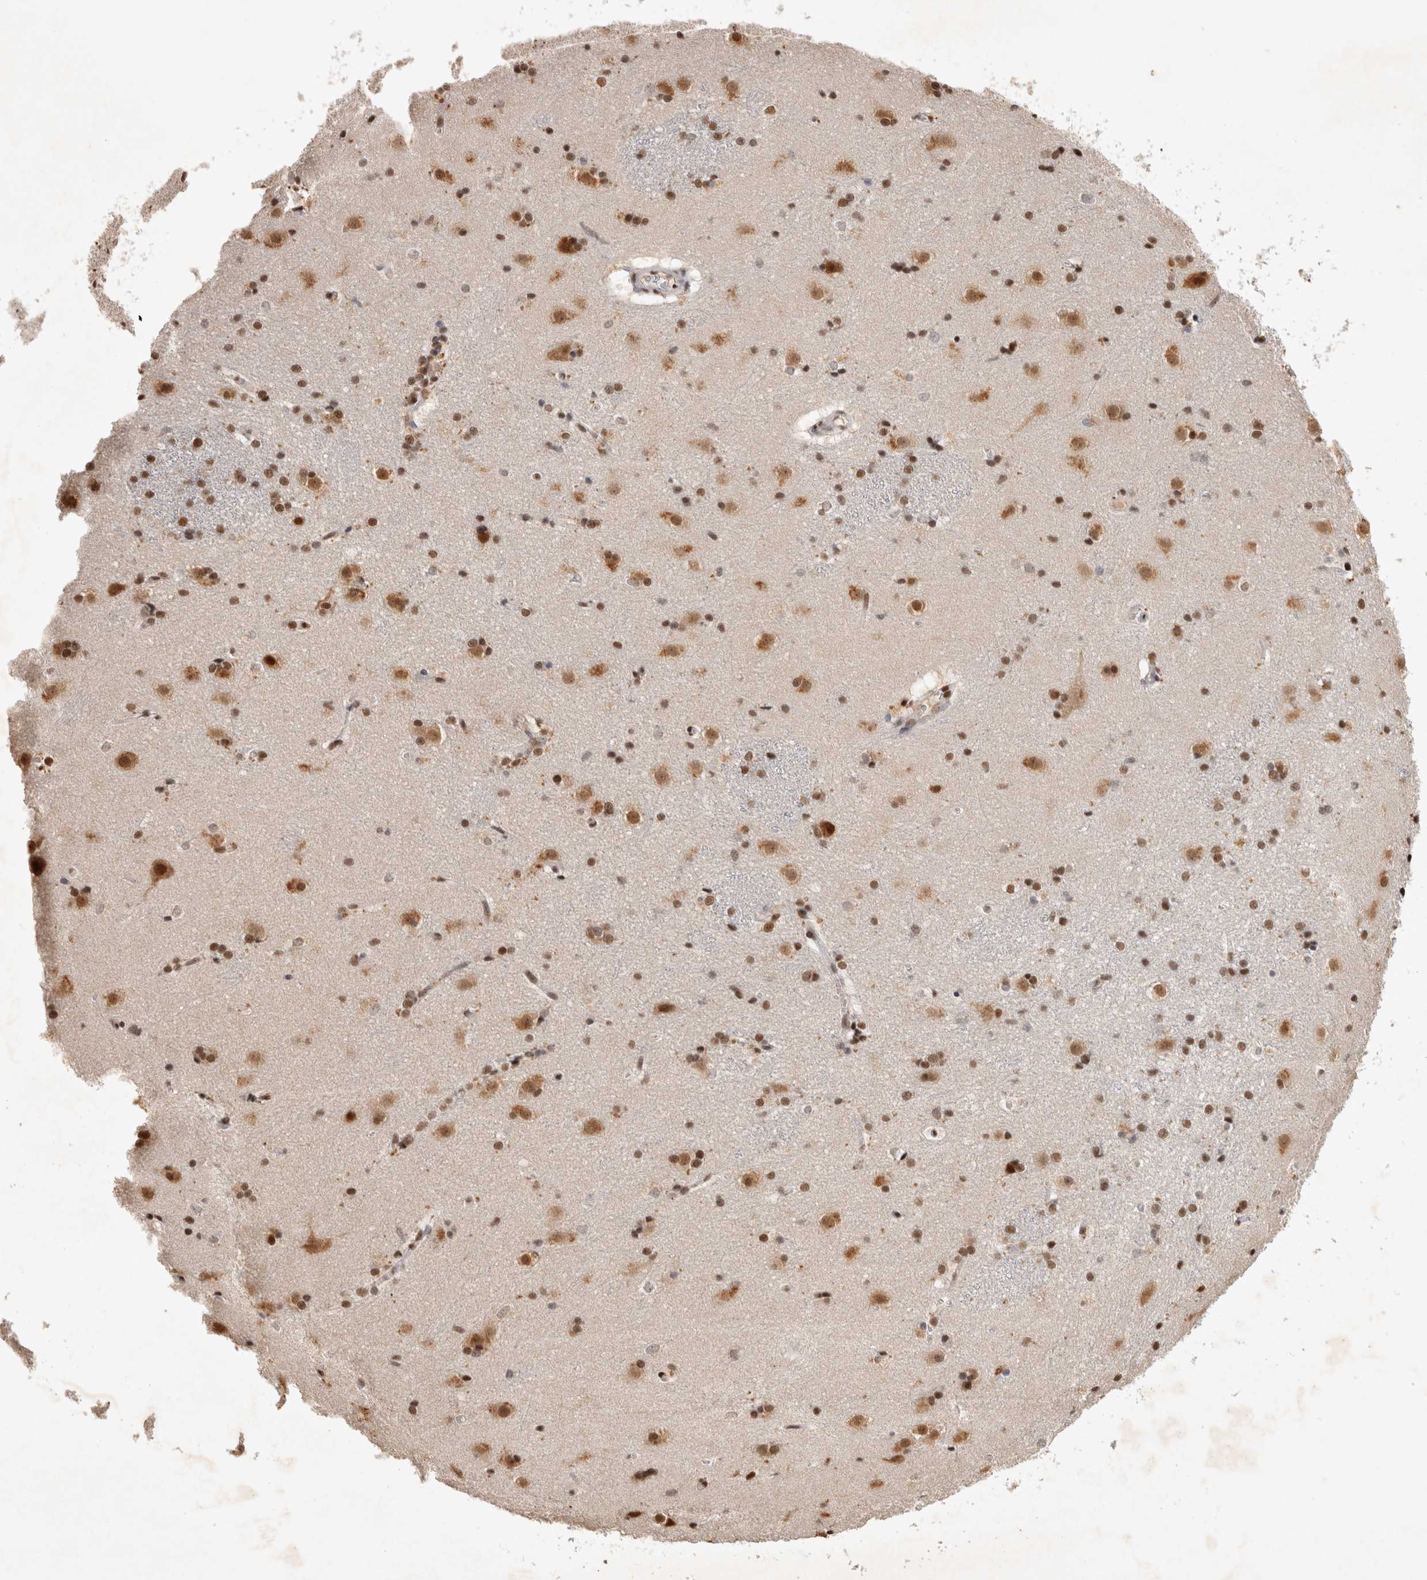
{"staining": {"intensity": "strong", "quantity": "25%-75%", "location": "cytoplasmic/membranous,nuclear"}, "tissue": "caudate", "cell_type": "Glial cells", "image_type": "normal", "snomed": [{"axis": "morphology", "description": "Normal tissue, NOS"}, {"axis": "topography", "description": "Lateral ventricle wall"}], "caption": "Caudate stained with a brown dye reveals strong cytoplasmic/membranous,nuclear positive staining in approximately 25%-75% of glial cells.", "gene": "XRCC5", "patient": {"sex": "female", "age": 19}}